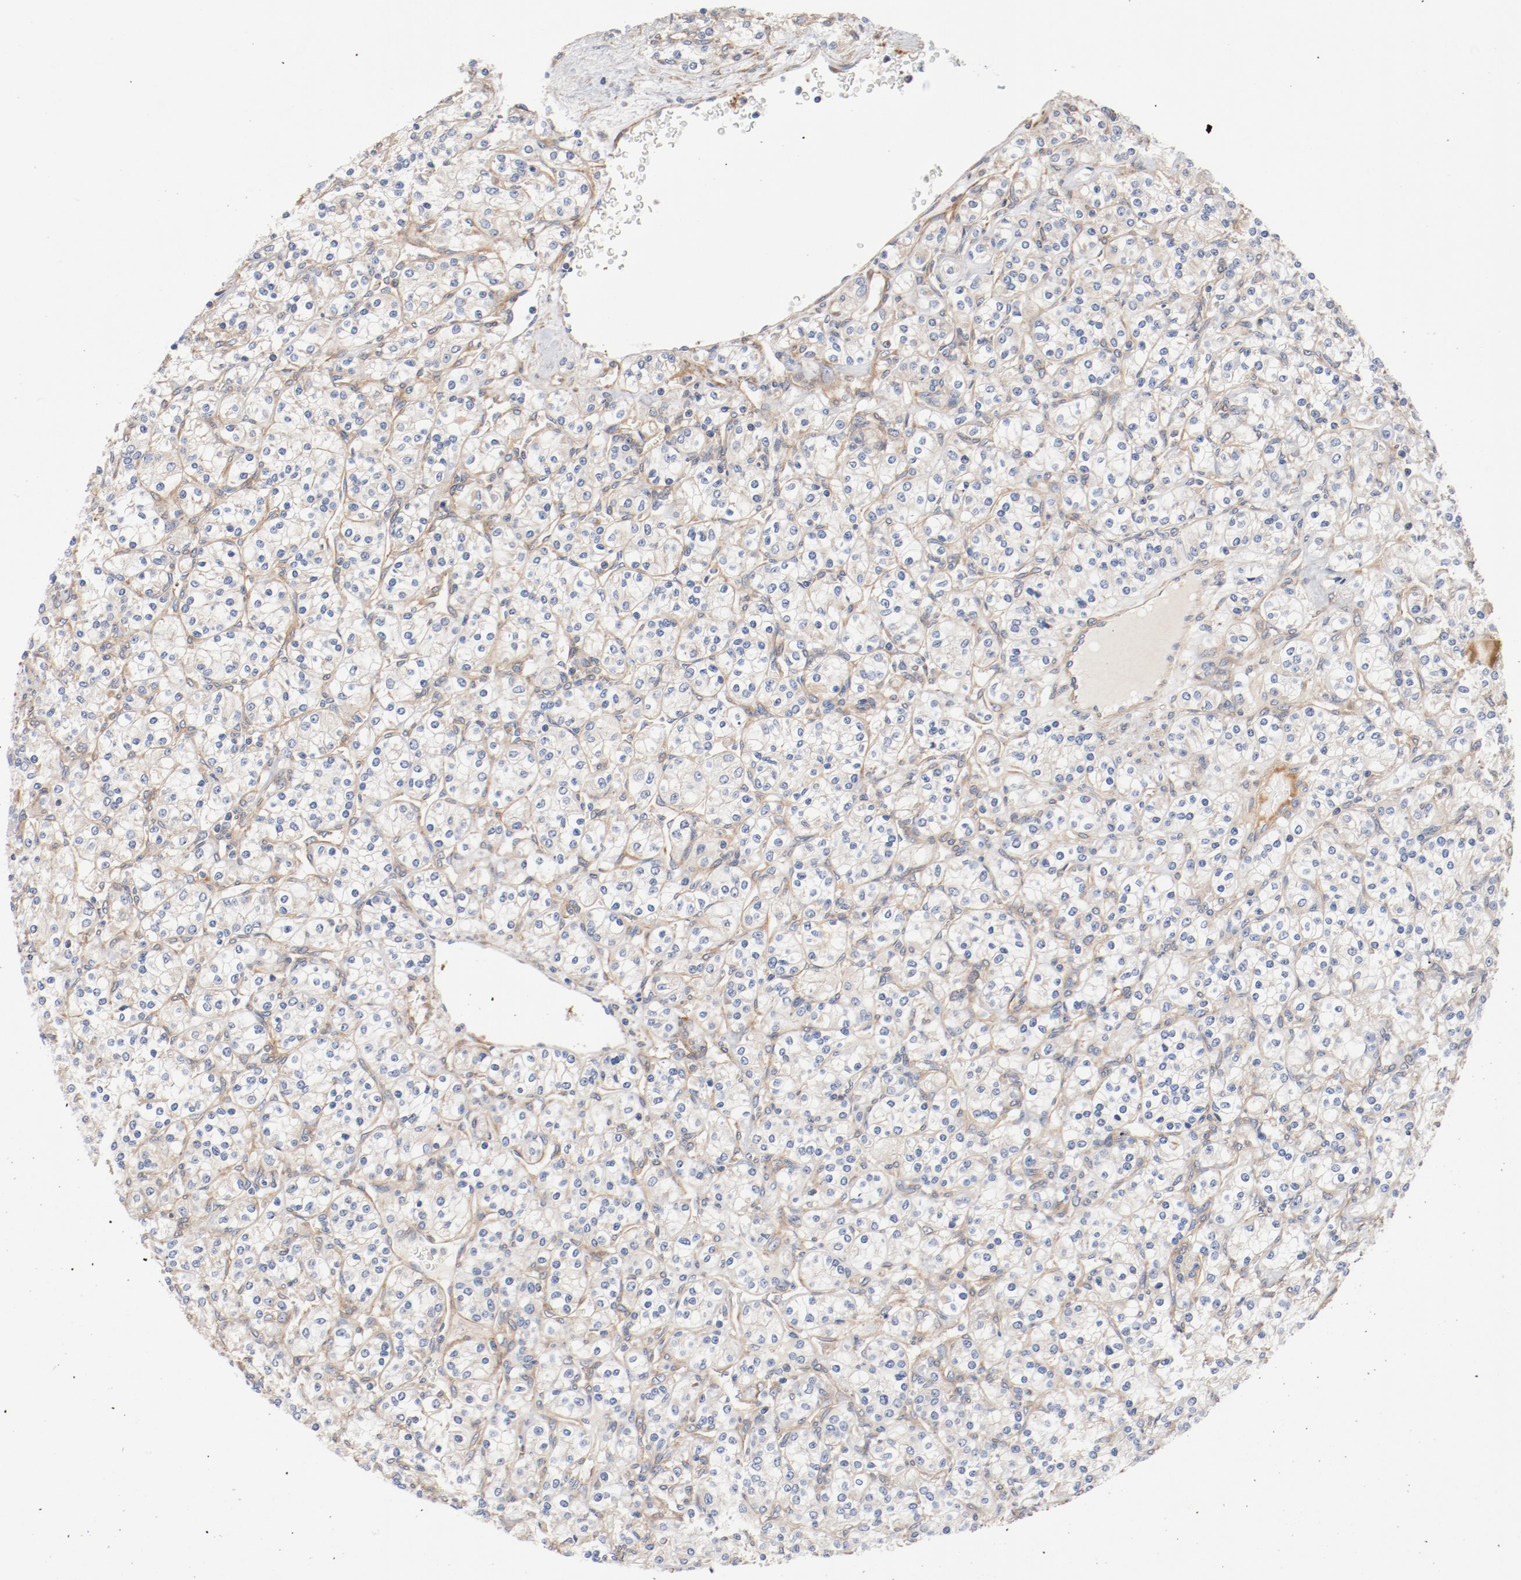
{"staining": {"intensity": "negative", "quantity": "none", "location": "none"}, "tissue": "renal cancer", "cell_type": "Tumor cells", "image_type": "cancer", "snomed": [{"axis": "morphology", "description": "Adenocarcinoma, NOS"}, {"axis": "topography", "description": "Kidney"}], "caption": "Renal adenocarcinoma was stained to show a protein in brown. There is no significant expression in tumor cells.", "gene": "ILK", "patient": {"sex": "male", "age": 77}}